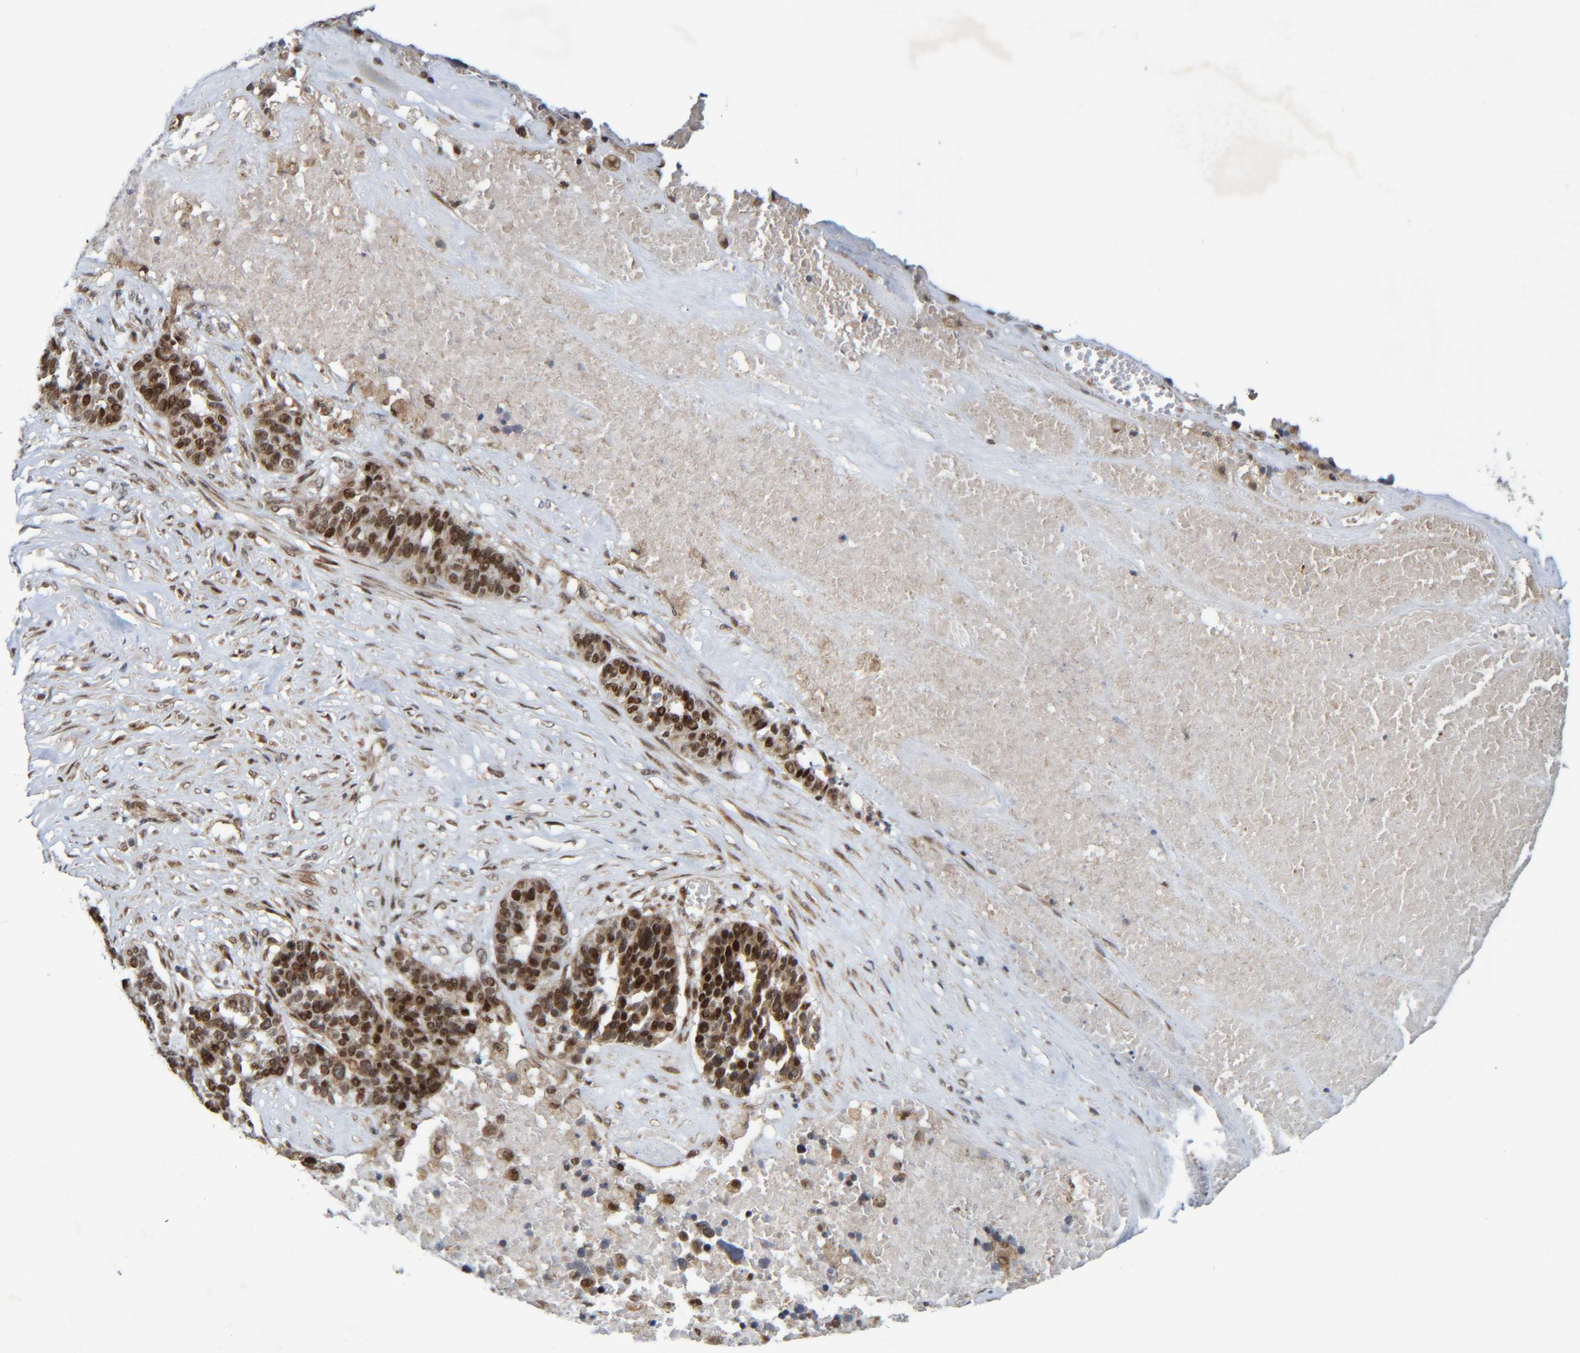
{"staining": {"intensity": "strong", "quantity": ">75%", "location": "cytoplasmic/membranous,nuclear"}, "tissue": "ovarian cancer", "cell_type": "Tumor cells", "image_type": "cancer", "snomed": [{"axis": "morphology", "description": "Cystadenocarcinoma, serous, NOS"}, {"axis": "topography", "description": "Ovary"}], "caption": "Protein analysis of ovarian cancer tissue exhibits strong cytoplasmic/membranous and nuclear expression in approximately >75% of tumor cells. Nuclei are stained in blue.", "gene": "CCDC57", "patient": {"sex": "female", "age": 59}}